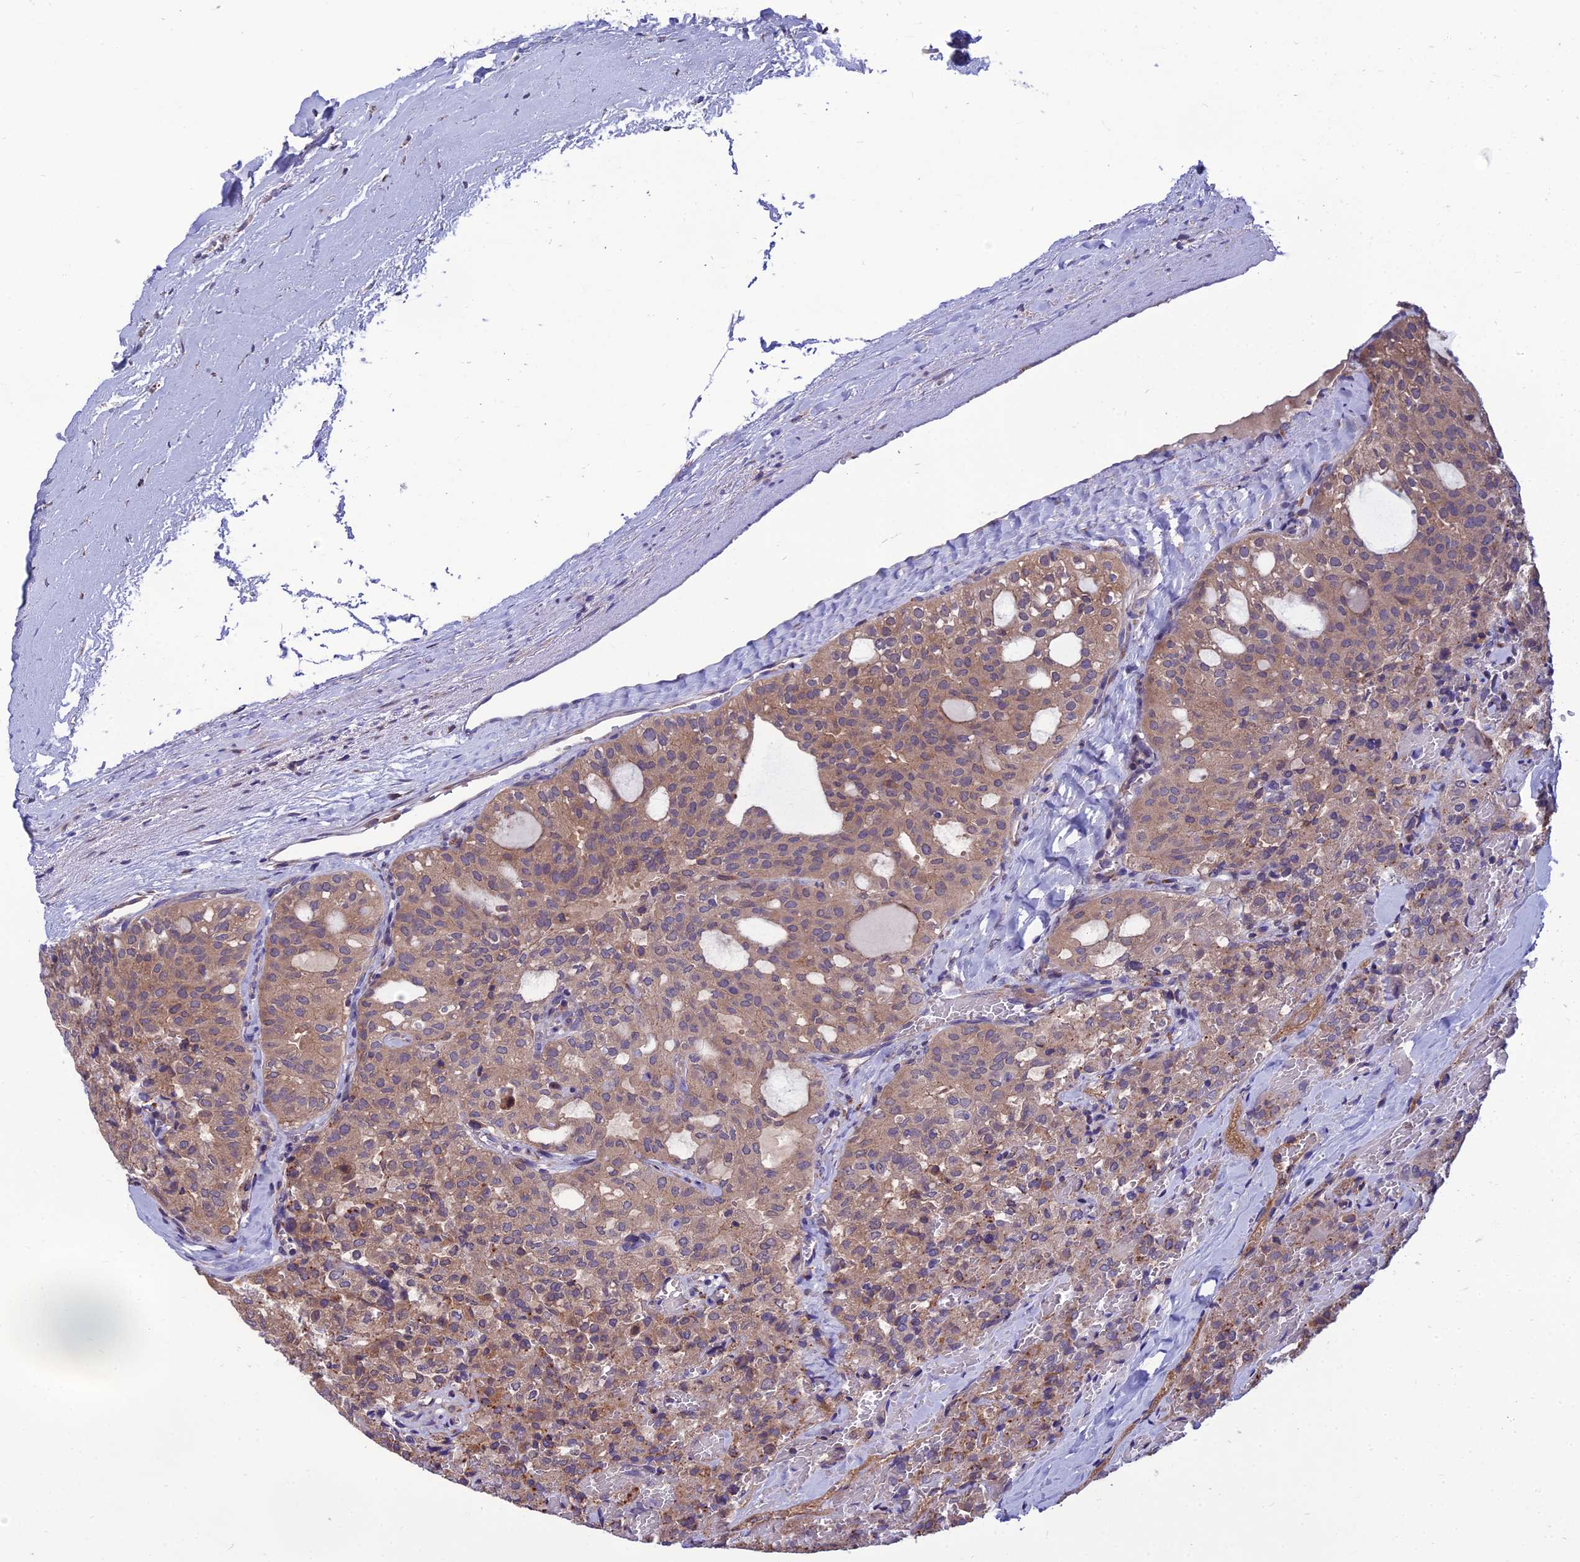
{"staining": {"intensity": "weak", "quantity": ">75%", "location": "cytoplasmic/membranous"}, "tissue": "thyroid cancer", "cell_type": "Tumor cells", "image_type": "cancer", "snomed": [{"axis": "morphology", "description": "Follicular adenoma carcinoma, NOS"}, {"axis": "topography", "description": "Thyroid gland"}], "caption": "A brown stain shows weak cytoplasmic/membranous staining of a protein in thyroid cancer tumor cells.", "gene": "UMAD1", "patient": {"sex": "male", "age": 75}}